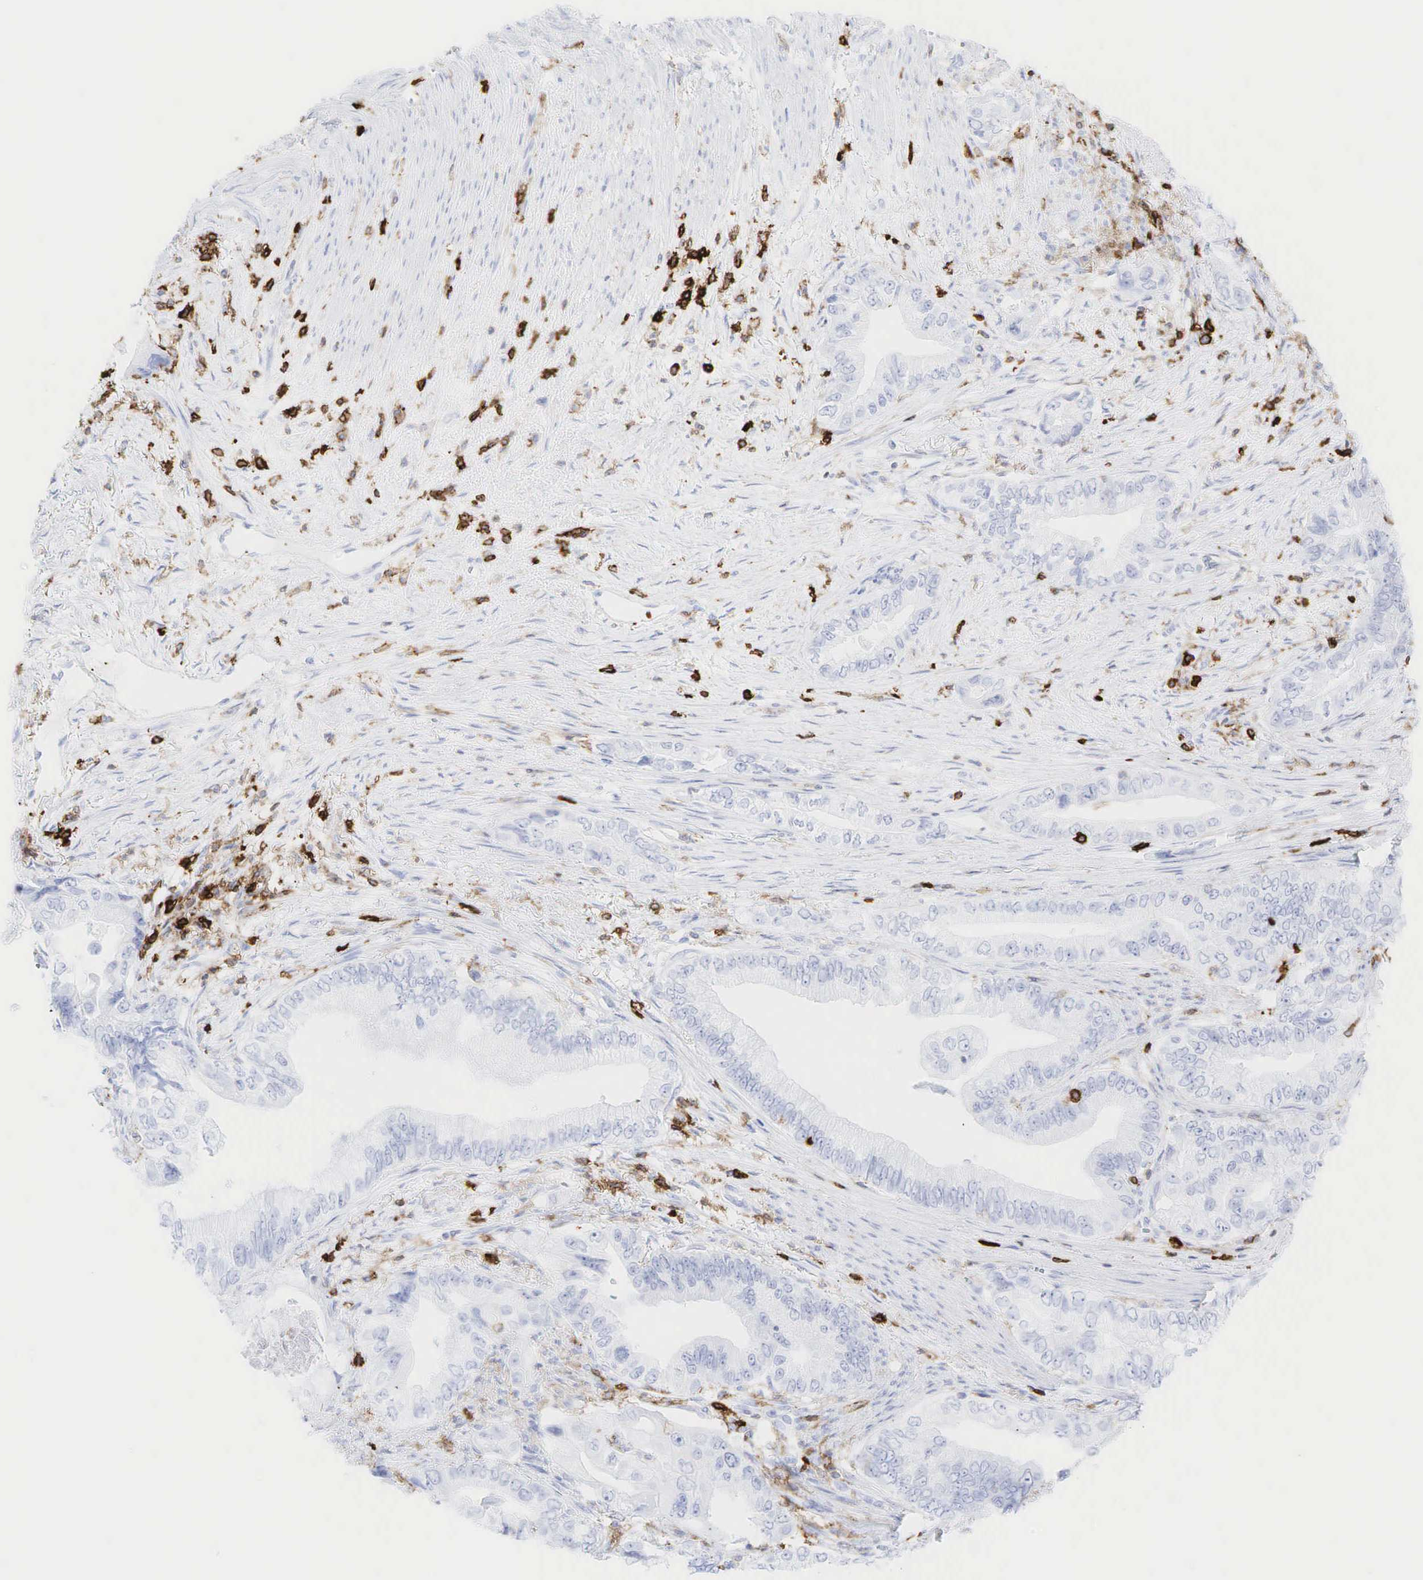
{"staining": {"intensity": "negative", "quantity": "none", "location": "none"}, "tissue": "pancreatic cancer", "cell_type": "Tumor cells", "image_type": "cancer", "snomed": [{"axis": "morphology", "description": "Adenocarcinoma, NOS"}, {"axis": "topography", "description": "Pancreas"}, {"axis": "topography", "description": "Stomach, upper"}], "caption": "Immunohistochemistry image of neoplastic tissue: pancreatic cancer stained with DAB exhibits no significant protein staining in tumor cells. Brightfield microscopy of IHC stained with DAB (brown) and hematoxylin (blue), captured at high magnification.", "gene": "PTPRC", "patient": {"sex": "male", "age": 77}}